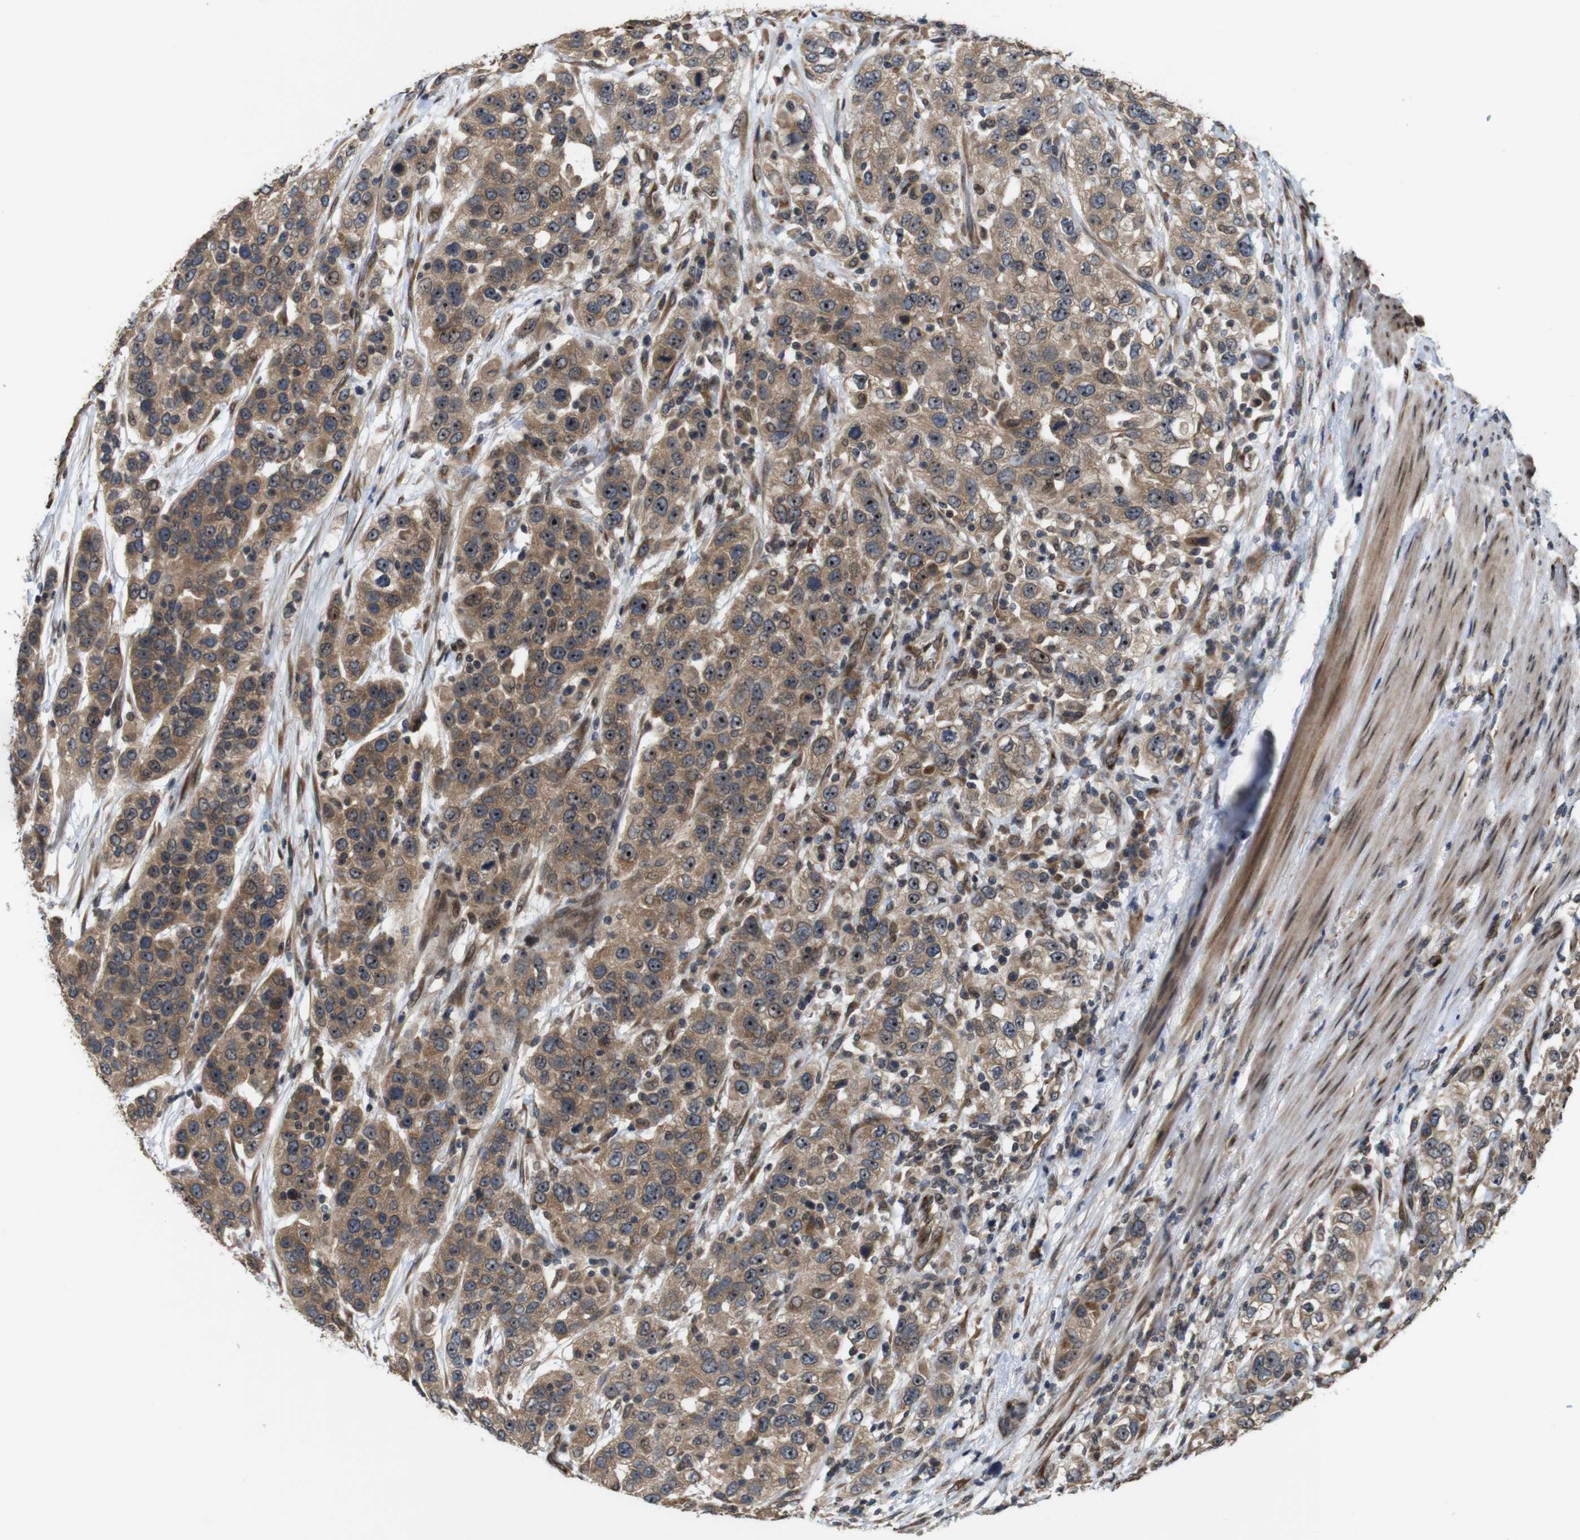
{"staining": {"intensity": "moderate", "quantity": ">75%", "location": "cytoplasmic/membranous,nuclear"}, "tissue": "urothelial cancer", "cell_type": "Tumor cells", "image_type": "cancer", "snomed": [{"axis": "morphology", "description": "Urothelial carcinoma, High grade"}, {"axis": "topography", "description": "Urinary bladder"}], "caption": "Urothelial cancer tissue demonstrates moderate cytoplasmic/membranous and nuclear expression in approximately >75% of tumor cells Using DAB (3,3'-diaminobenzidine) (brown) and hematoxylin (blue) stains, captured at high magnification using brightfield microscopy.", "gene": "EFCAB14", "patient": {"sex": "female", "age": 80}}